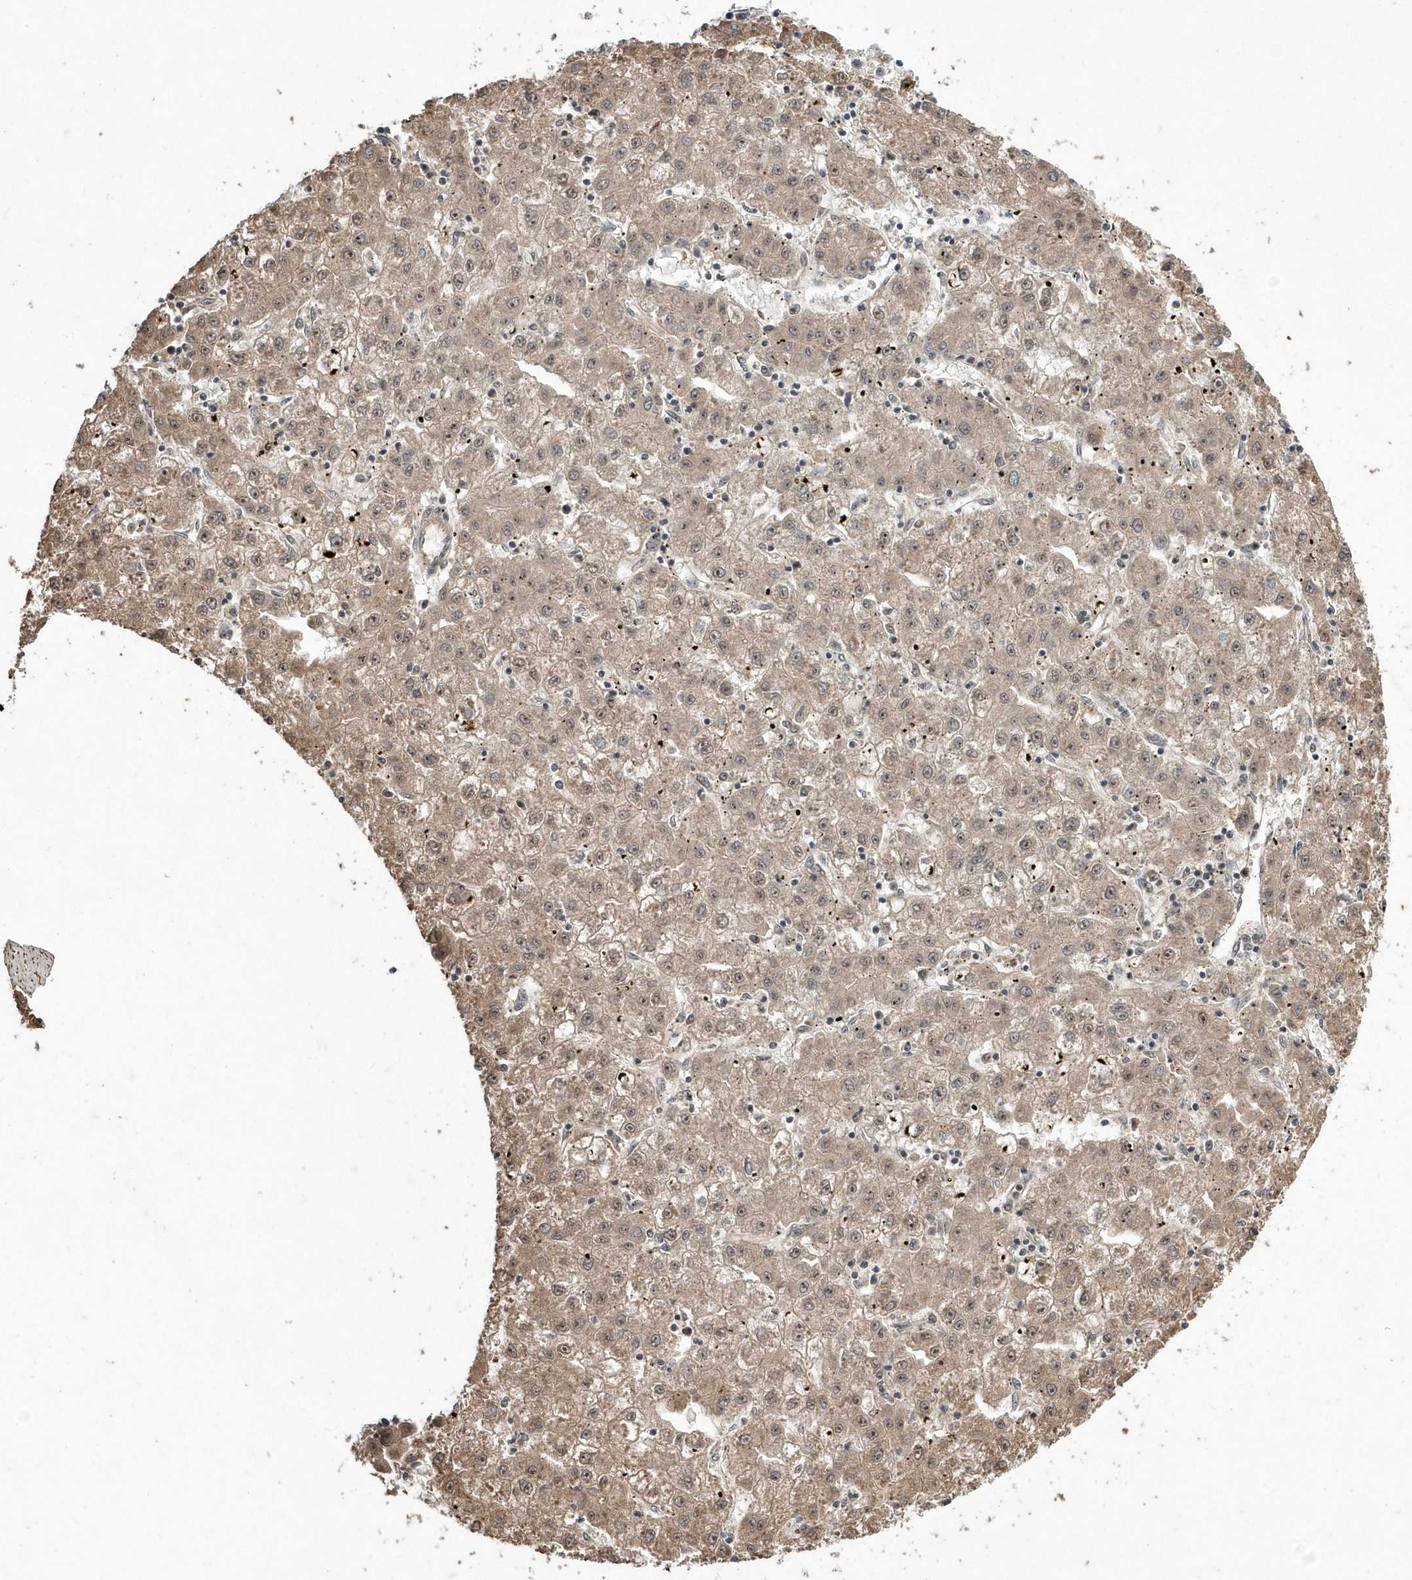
{"staining": {"intensity": "weak", "quantity": "25%-75%", "location": "cytoplasmic/membranous,nuclear"}, "tissue": "liver cancer", "cell_type": "Tumor cells", "image_type": "cancer", "snomed": [{"axis": "morphology", "description": "Carcinoma, Hepatocellular, NOS"}, {"axis": "topography", "description": "Liver"}], "caption": "IHC (DAB (3,3'-diaminobenzidine)) staining of liver hepatocellular carcinoma exhibits weak cytoplasmic/membranous and nuclear protein expression in approximately 25%-75% of tumor cells. (Brightfield microscopy of DAB IHC at high magnification).", "gene": "WASHC5", "patient": {"sex": "male", "age": 72}}